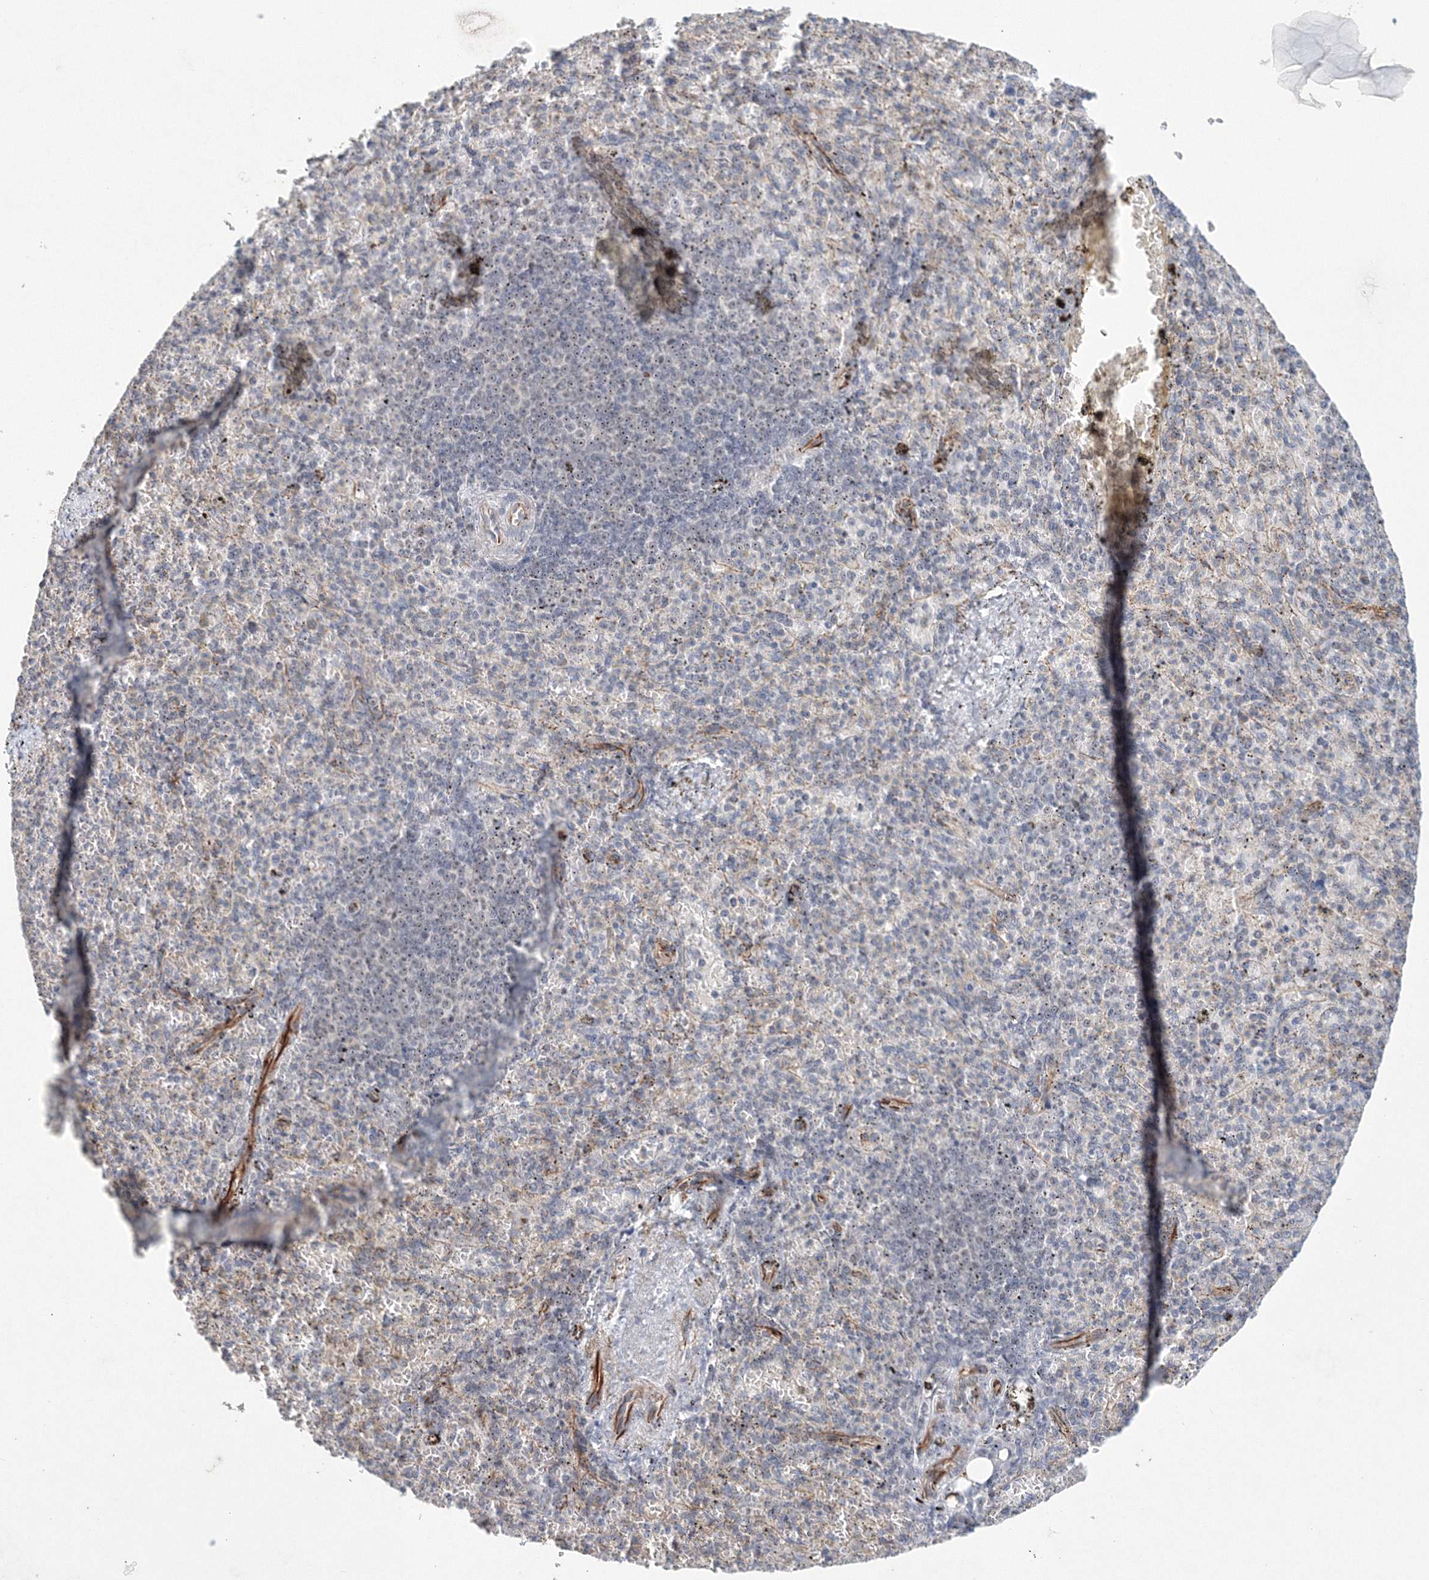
{"staining": {"intensity": "weak", "quantity": "<25%", "location": "nuclear"}, "tissue": "spleen", "cell_type": "Cells in red pulp", "image_type": "normal", "snomed": [{"axis": "morphology", "description": "Normal tissue, NOS"}, {"axis": "topography", "description": "Spleen"}], "caption": "This is an immunohistochemistry micrograph of benign spleen. There is no staining in cells in red pulp.", "gene": "SIRT7", "patient": {"sex": "female", "age": 74}}